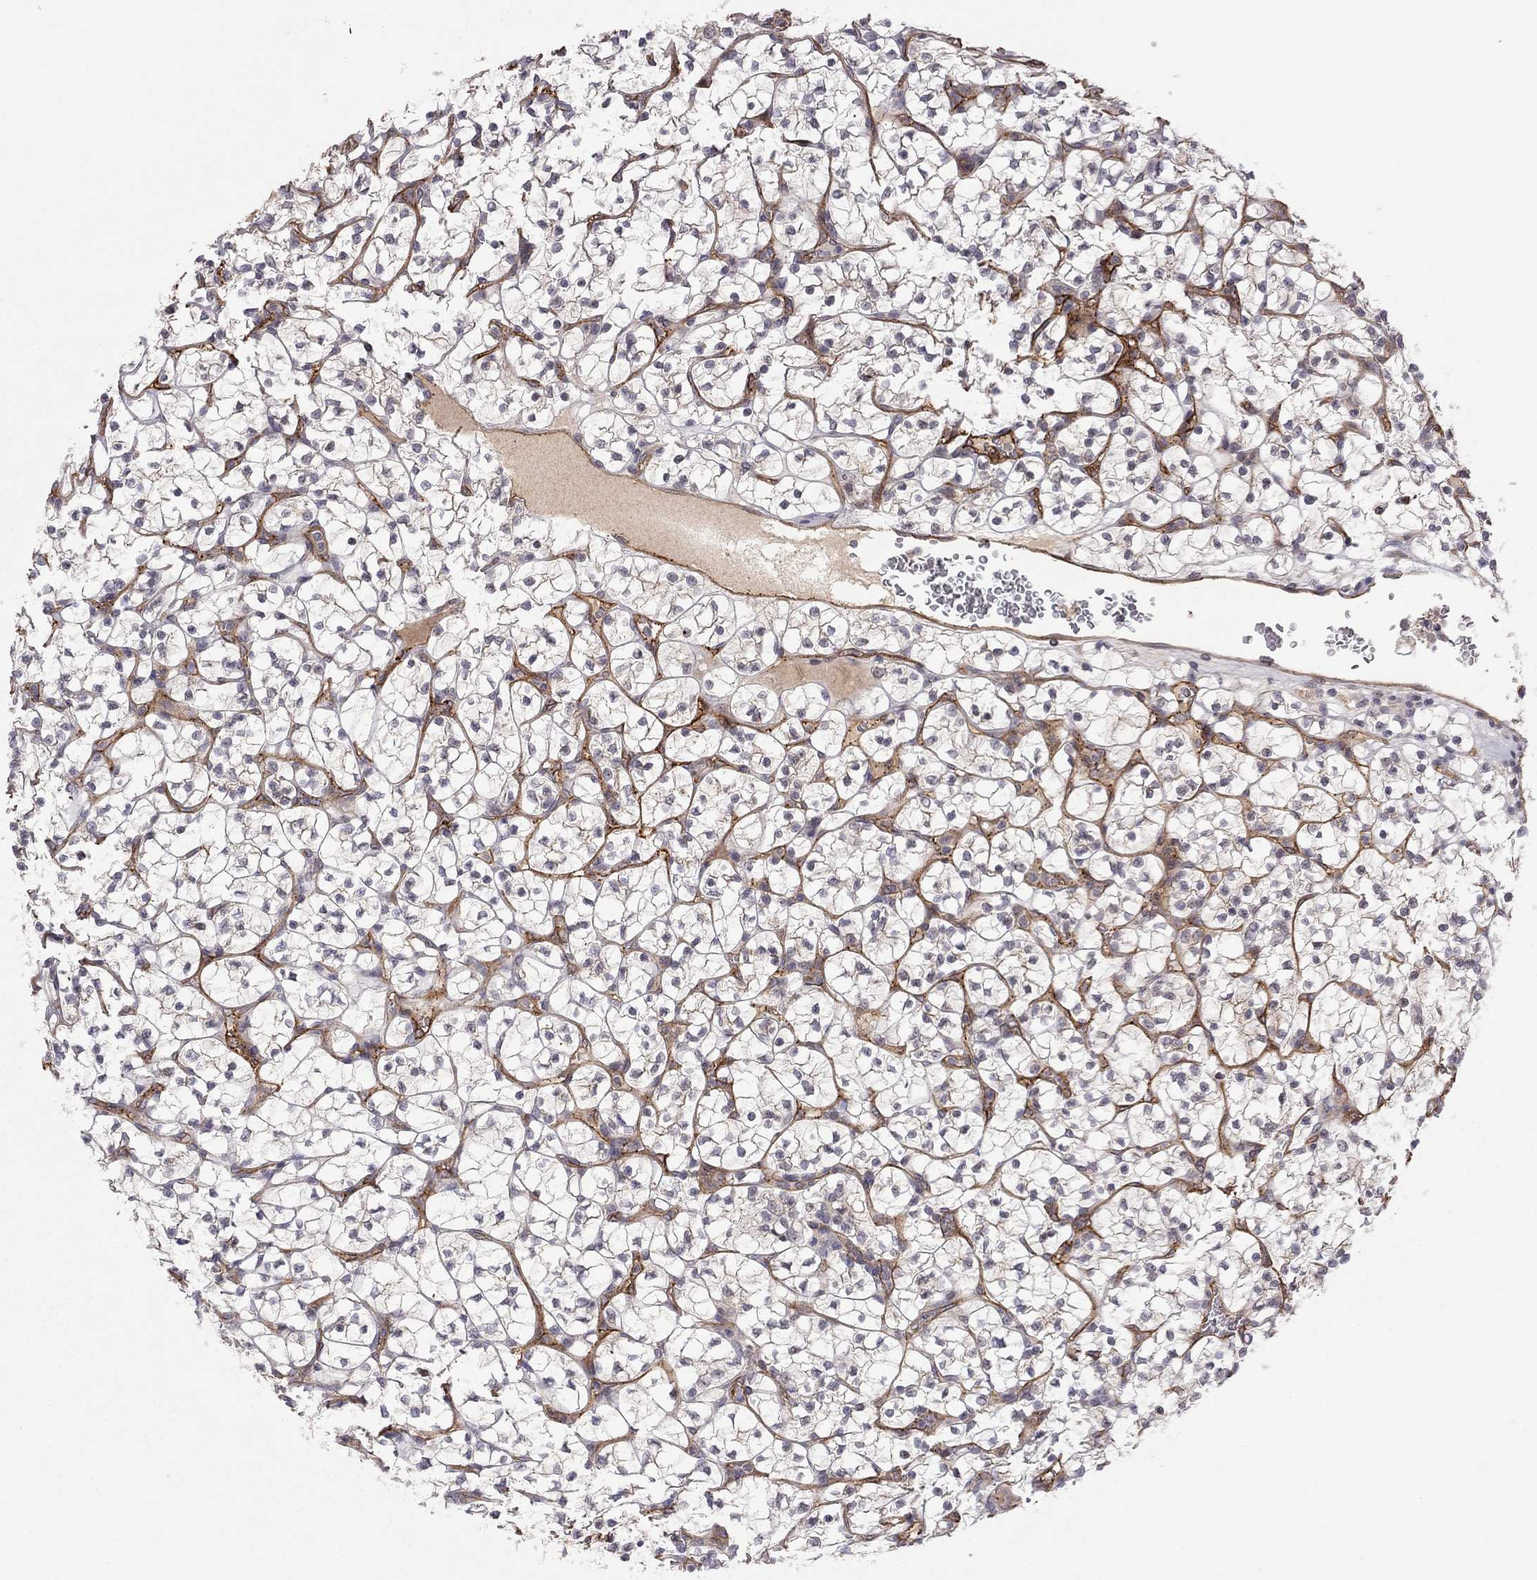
{"staining": {"intensity": "negative", "quantity": "none", "location": "none"}, "tissue": "renal cancer", "cell_type": "Tumor cells", "image_type": "cancer", "snomed": [{"axis": "morphology", "description": "Adenocarcinoma, NOS"}, {"axis": "topography", "description": "Kidney"}], "caption": "The image displays no staining of tumor cells in renal cancer (adenocarcinoma).", "gene": "EXOC3L2", "patient": {"sex": "female", "age": 89}}